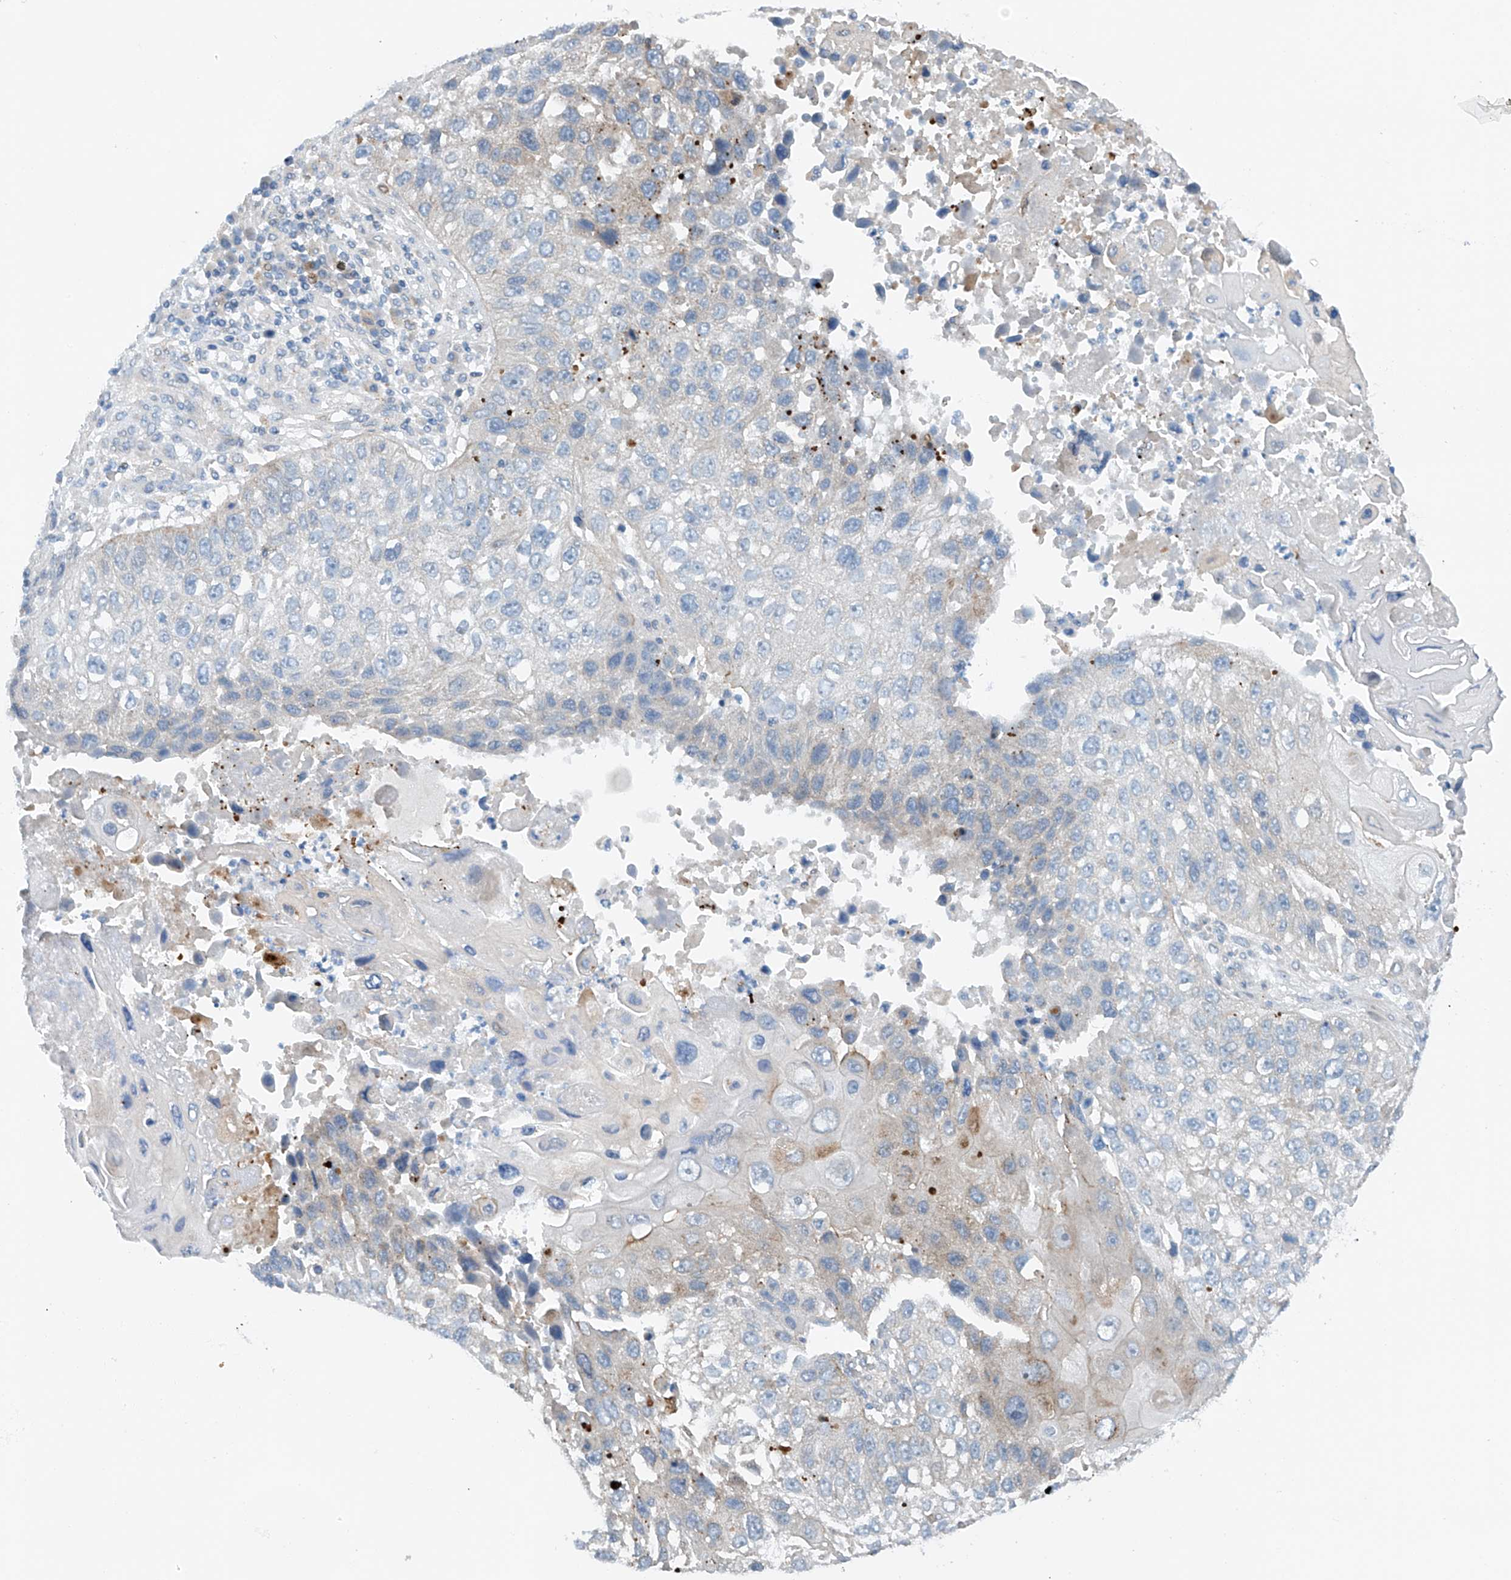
{"staining": {"intensity": "weak", "quantity": "<25%", "location": "cytoplasmic/membranous"}, "tissue": "lung cancer", "cell_type": "Tumor cells", "image_type": "cancer", "snomed": [{"axis": "morphology", "description": "Squamous cell carcinoma, NOS"}, {"axis": "topography", "description": "Lung"}], "caption": "High magnification brightfield microscopy of lung cancer (squamous cell carcinoma) stained with DAB (brown) and counterstained with hematoxylin (blue): tumor cells show no significant expression.", "gene": "CEP85L", "patient": {"sex": "male", "age": 61}}